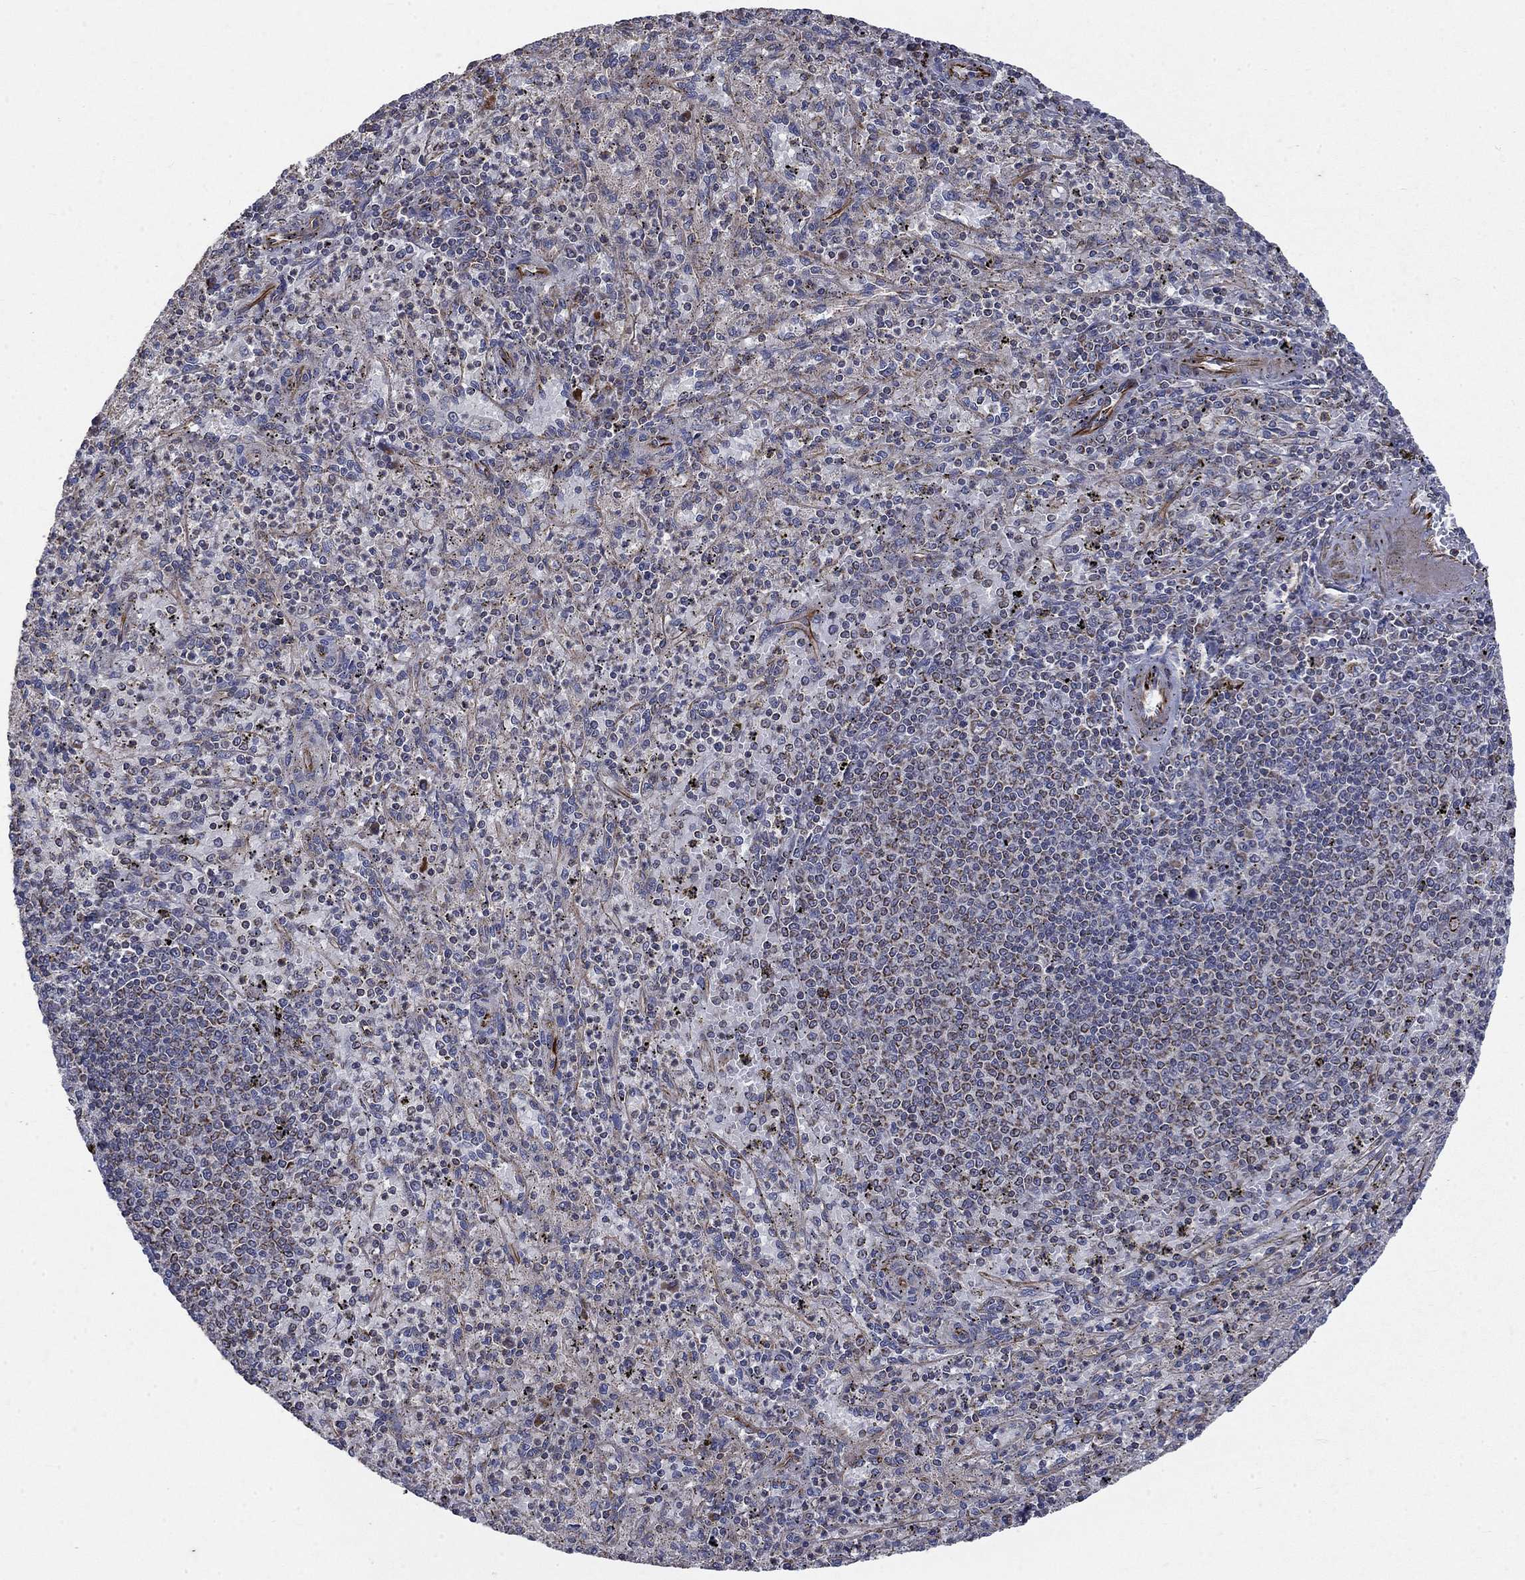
{"staining": {"intensity": "negative", "quantity": "none", "location": "none"}, "tissue": "spleen", "cell_type": "Cells in red pulp", "image_type": "normal", "snomed": [{"axis": "morphology", "description": "Normal tissue, NOS"}, {"axis": "topography", "description": "Spleen"}], "caption": "Spleen stained for a protein using IHC exhibits no expression cells in red pulp.", "gene": "NDUFC1", "patient": {"sex": "male", "age": 60}}